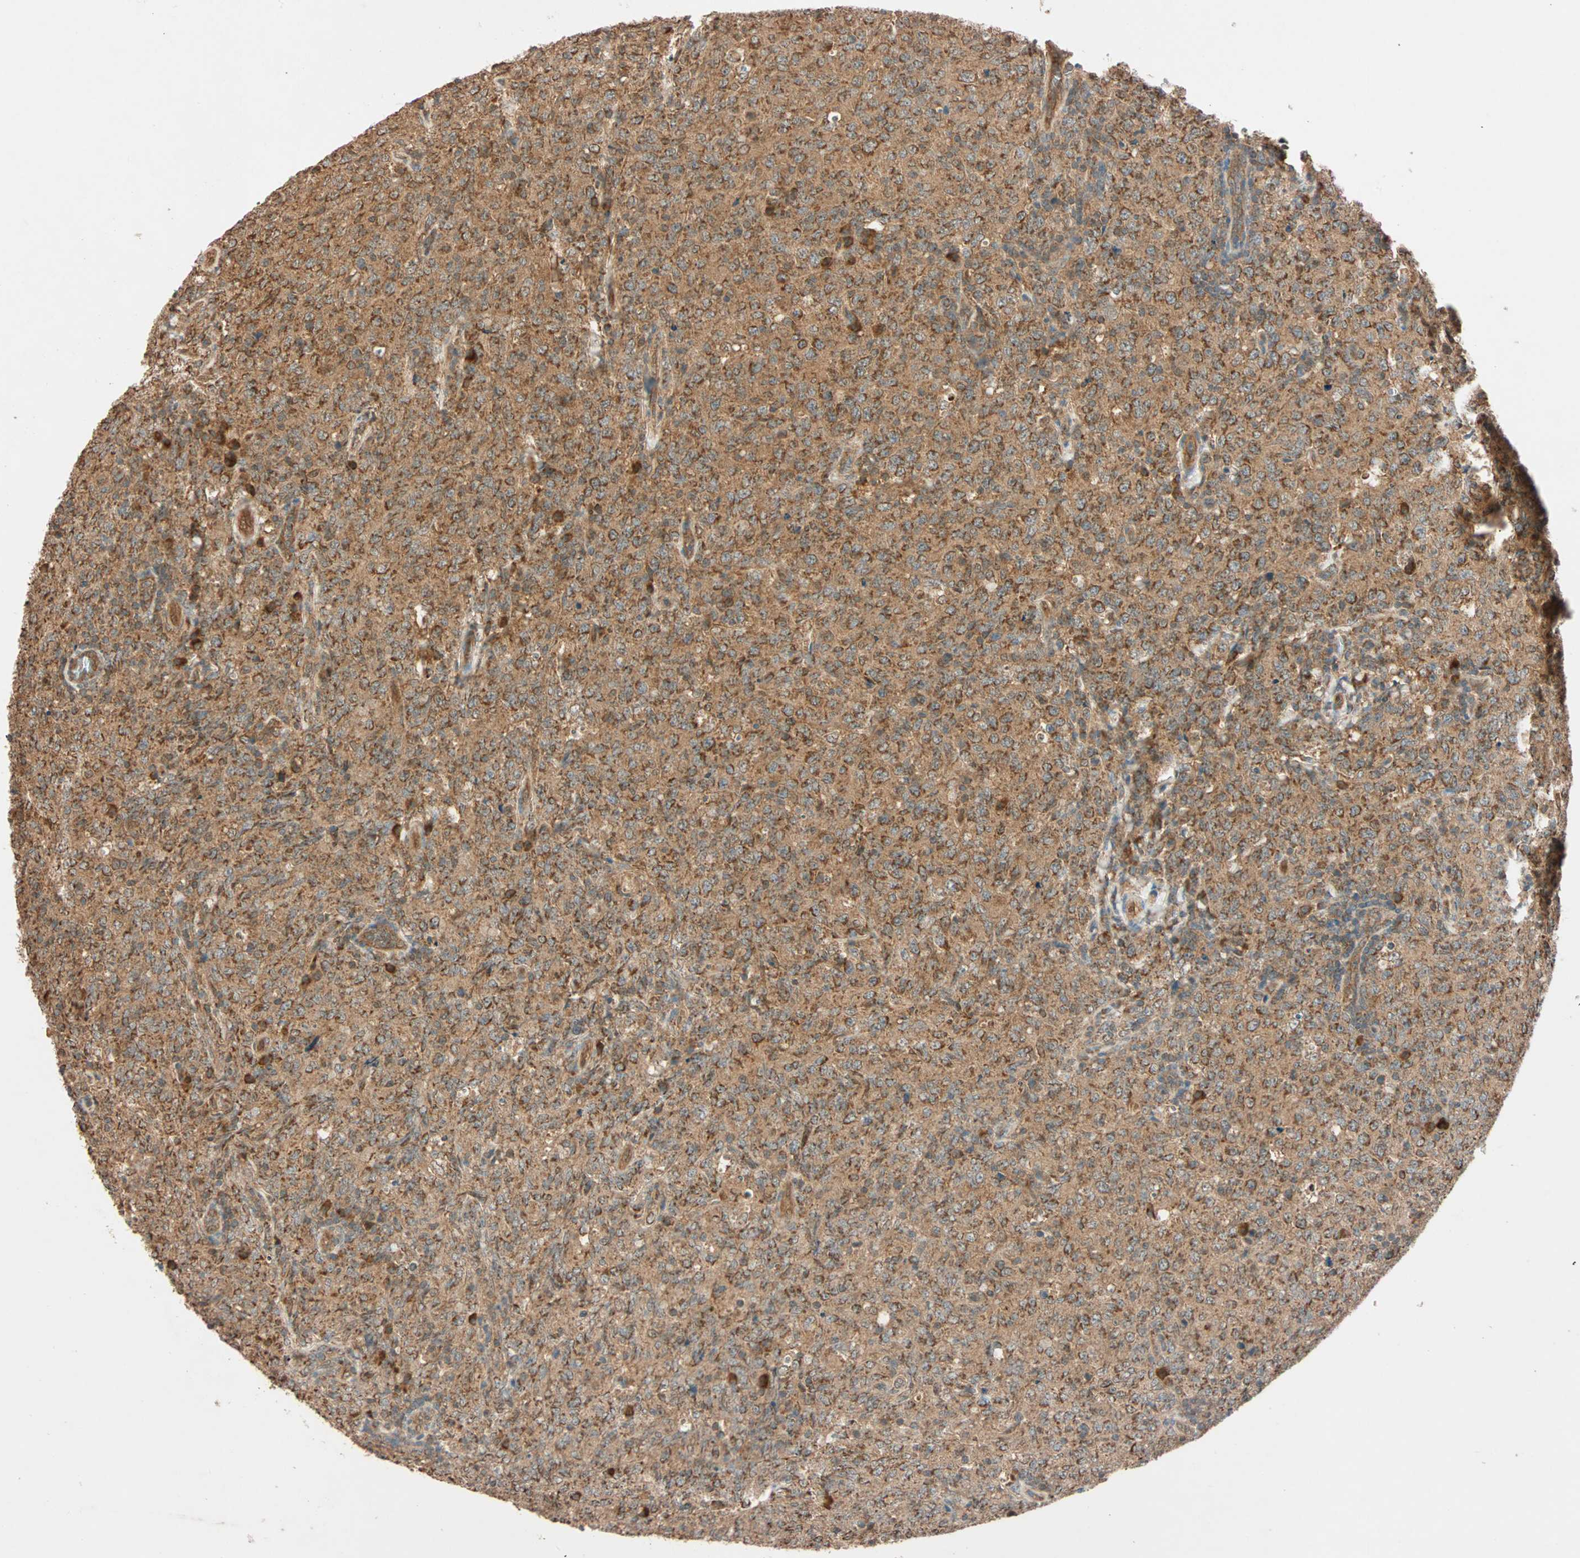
{"staining": {"intensity": "strong", "quantity": ">75%", "location": "cytoplasmic/membranous"}, "tissue": "lymphoma", "cell_type": "Tumor cells", "image_type": "cancer", "snomed": [{"axis": "morphology", "description": "Malignant lymphoma, non-Hodgkin's type, High grade"}, {"axis": "topography", "description": "Tonsil"}], "caption": "High-grade malignant lymphoma, non-Hodgkin's type tissue exhibits strong cytoplasmic/membranous staining in approximately >75% of tumor cells, visualized by immunohistochemistry.", "gene": "MAPK1", "patient": {"sex": "female", "age": 36}}